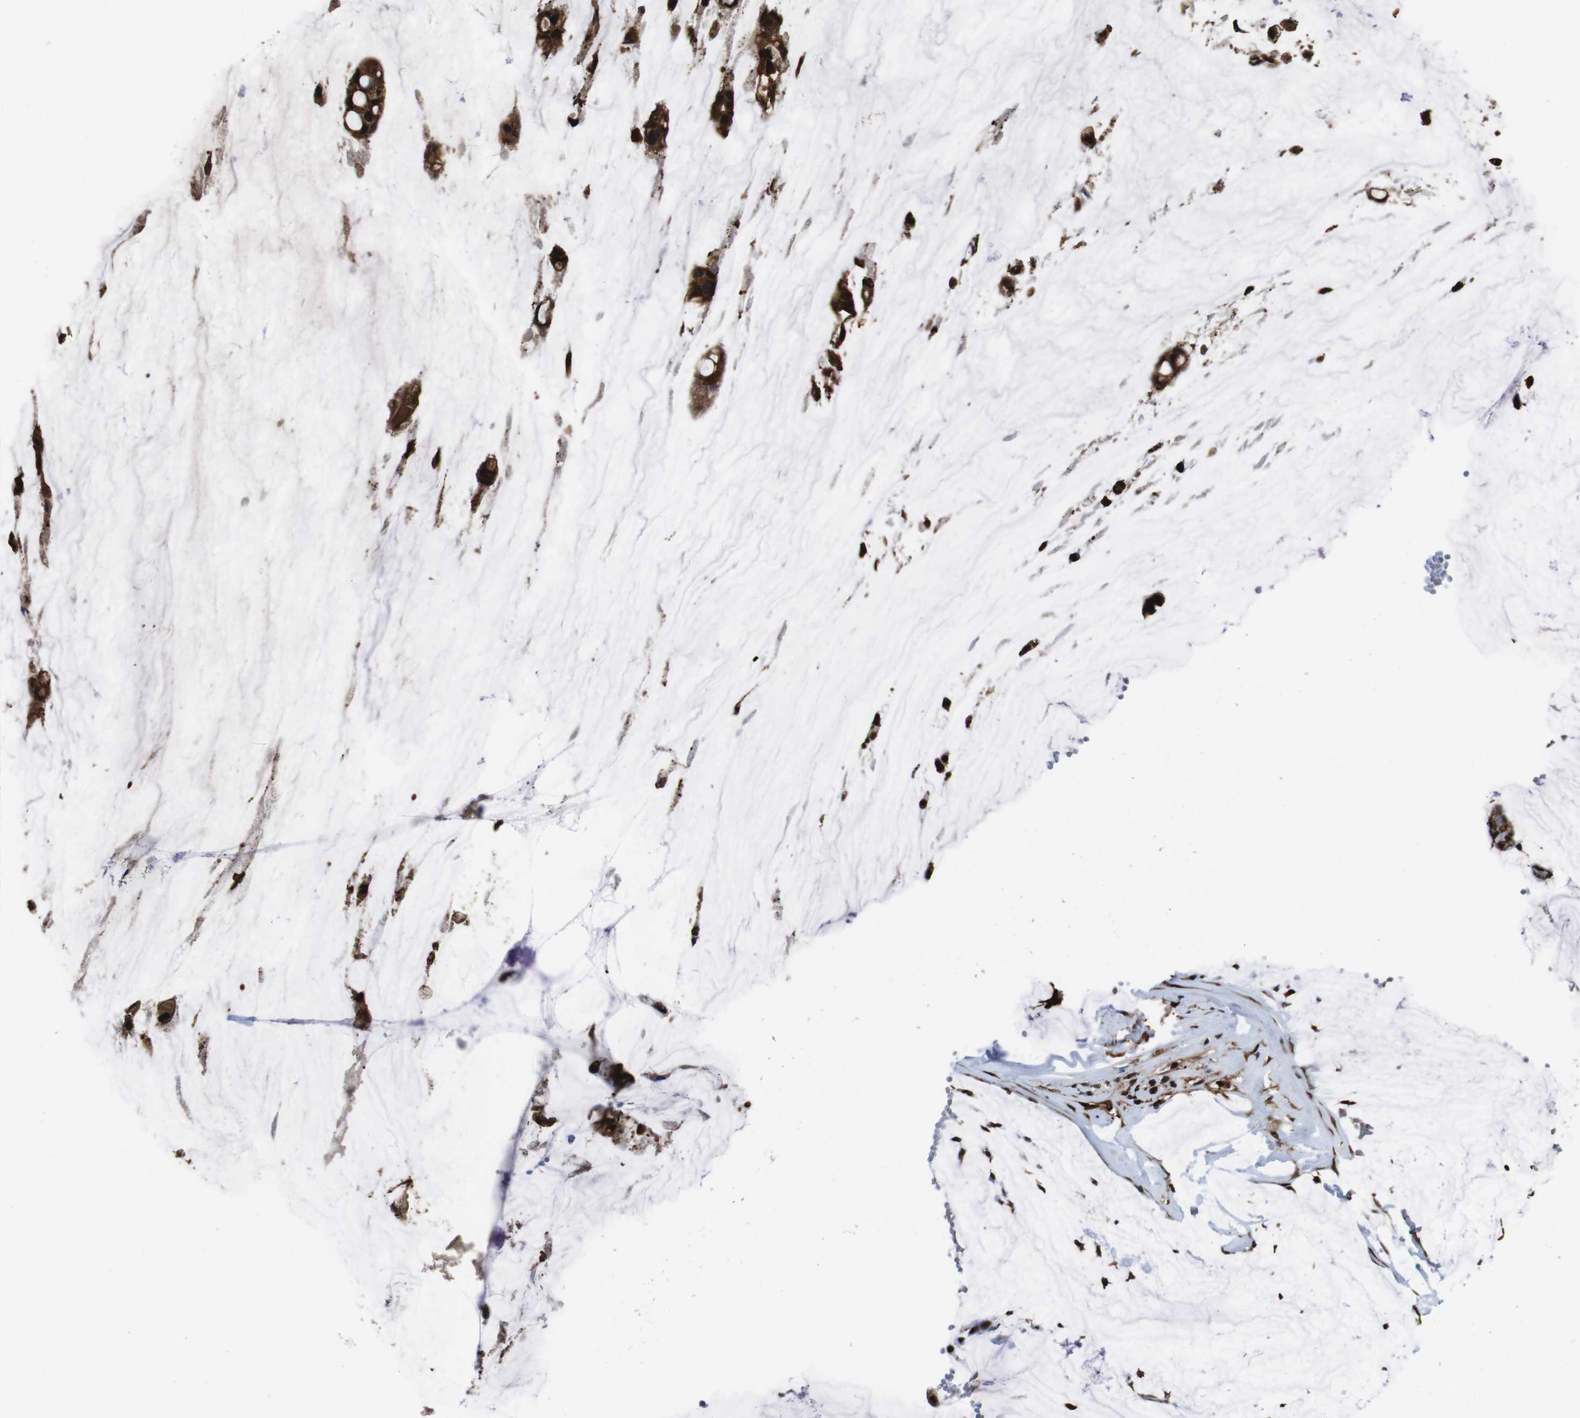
{"staining": {"intensity": "strong", "quantity": ">75%", "location": "cytoplasmic/membranous,nuclear"}, "tissue": "ovarian cancer", "cell_type": "Tumor cells", "image_type": "cancer", "snomed": [{"axis": "morphology", "description": "Cystadenocarcinoma, mucinous, NOS"}, {"axis": "topography", "description": "Ovary"}], "caption": "Strong cytoplasmic/membranous and nuclear staining is present in approximately >75% of tumor cells in ovarian cancer (mucinous cystadenocarcinoma). Using DAB (brown) and hematoxylin (blue) stains, captured at high magnification using brightfield microscopy.", "gene": "VCP", "patient": {"sex": "female", "age": 39}}